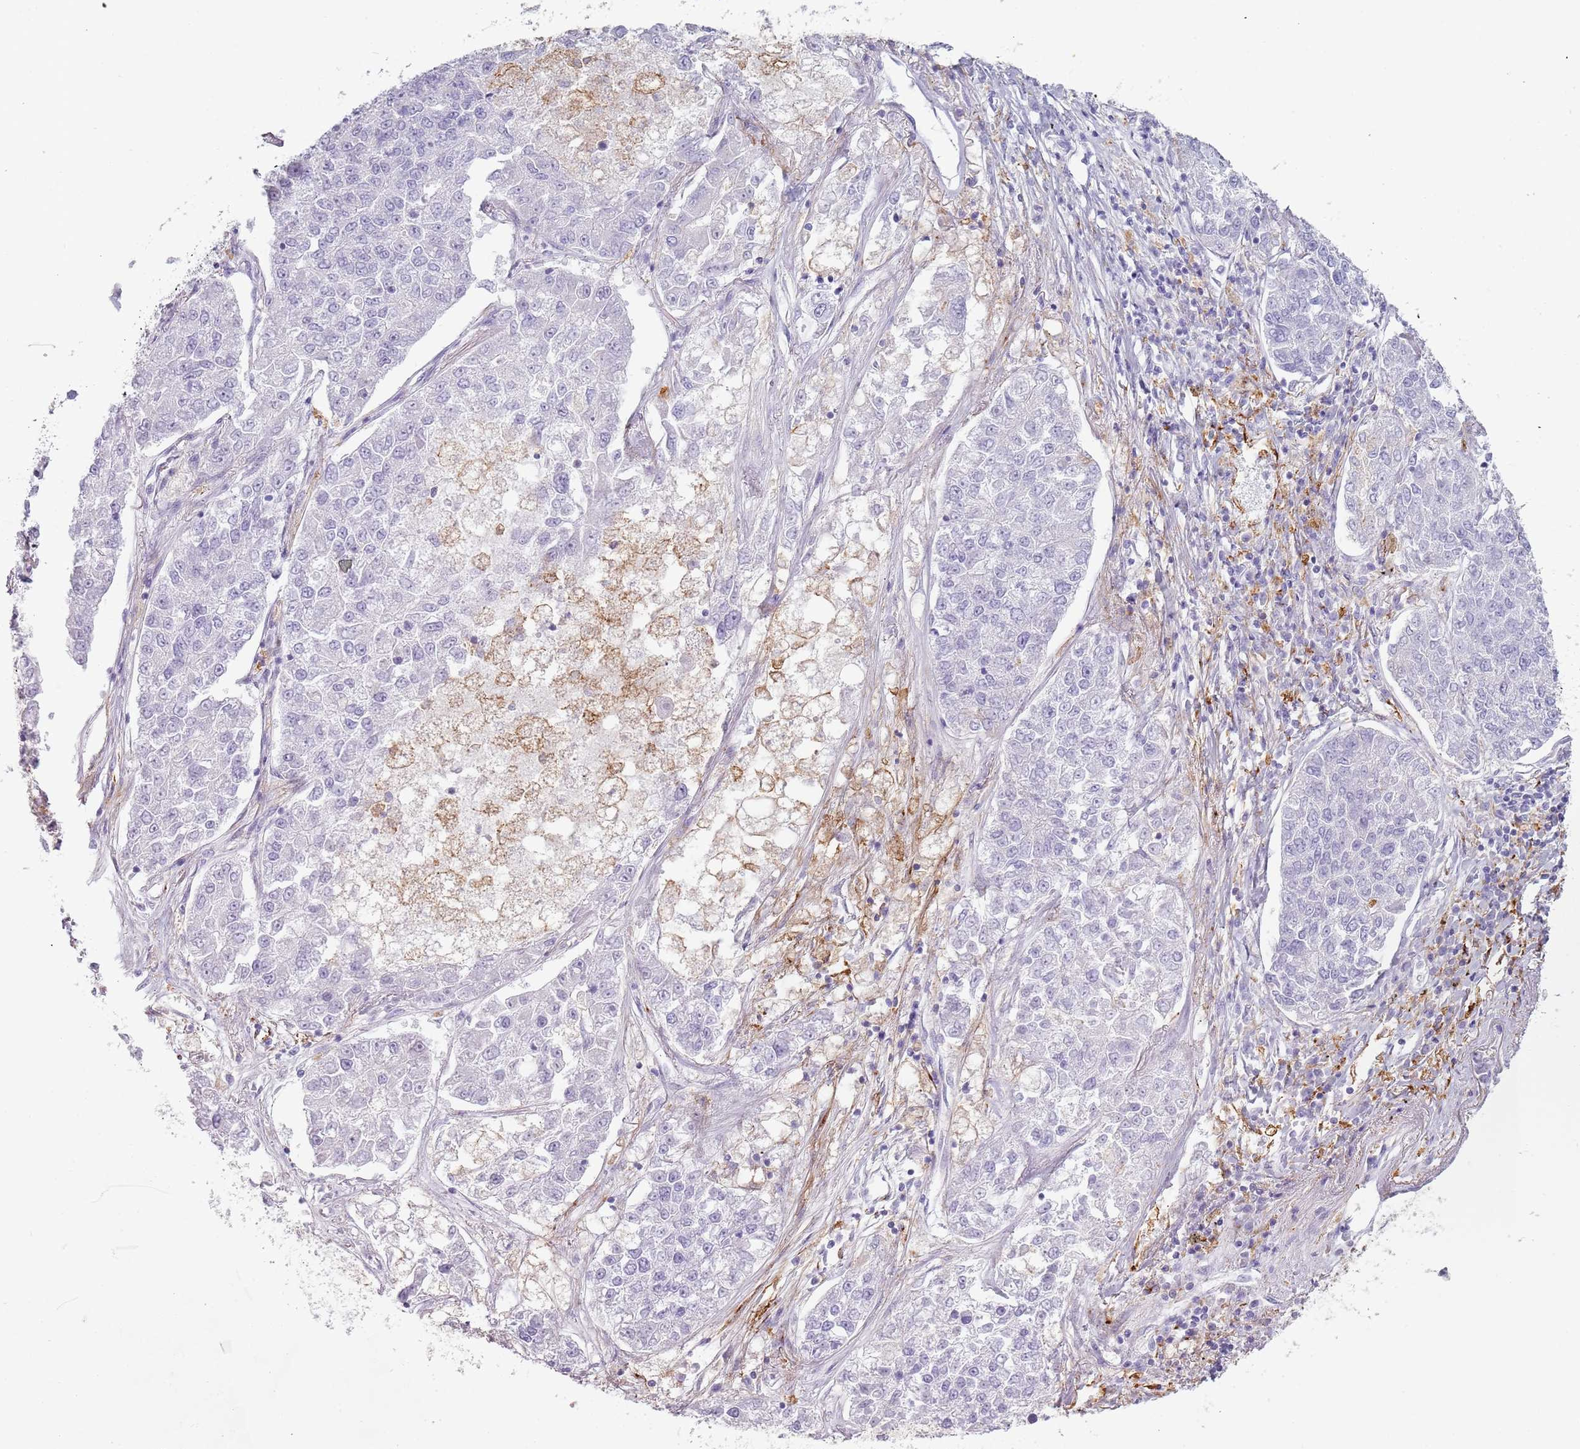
{"staining": {"intensity": "negative", "quantity": "none", "location": "none"}, "tissue": "lung cancer", "cell_type": "Tumor cells", "image_type": "cancer", "snomed": [{"axis": "morphology", "description": "Adenocarcinoma, NOS"}, {"axis": "topography", "description": "Lung"}], "caption": "A histopathology image of human lung cancer (adenocarcinoma) is negative for staining in tumor cells.", "gene": "COLEC12", "patient": {"sex": "male", "age": 49}}